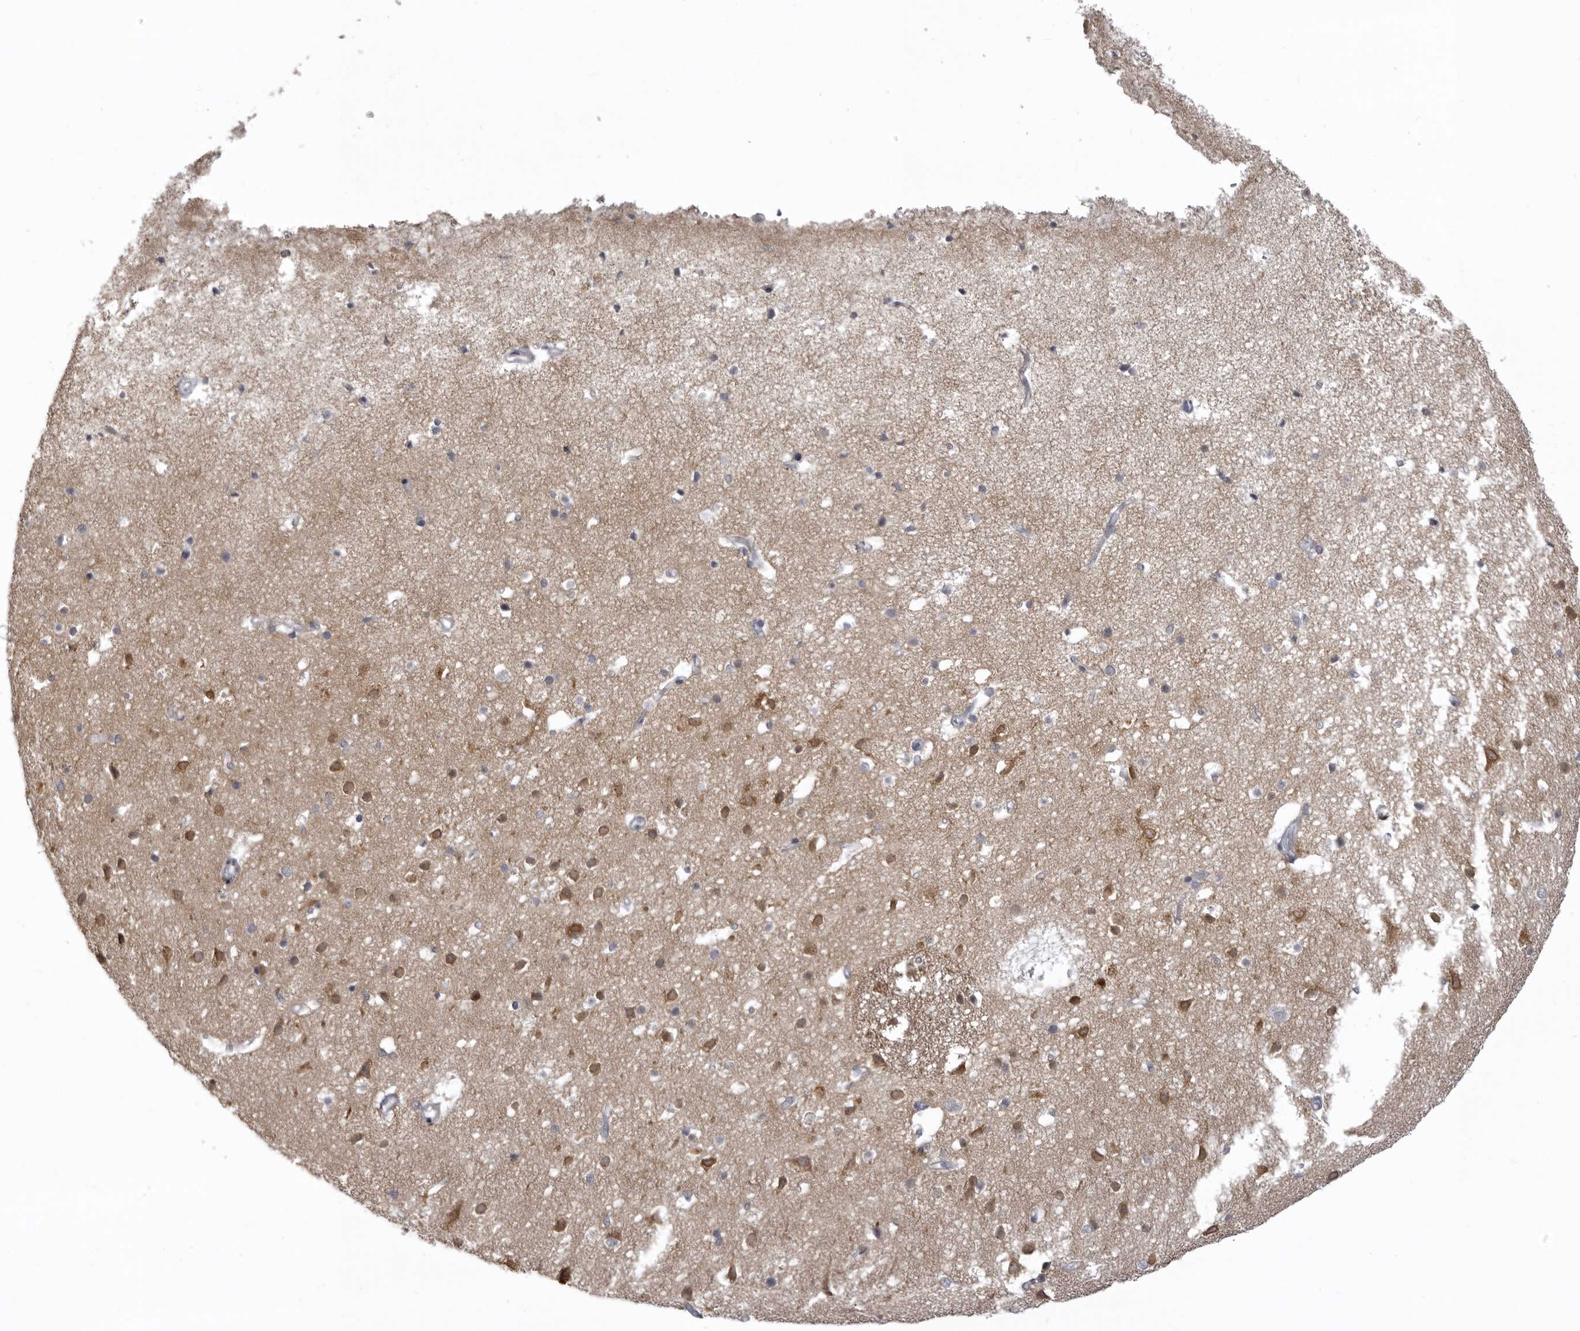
{"staining": {"intensity": "negative", "quantity": "none", "location": "none"}, "tissue": "cerebral cortex", "cell_type": "Endothelial cells", "image_type": "normal", "snomed": [{"axis": "morphology", "description": "Normal tissue, NOS"}, {"axis": "topography", "description": "Cerebral cortex"}], "caption": "The micrograph exhibits no significant expression in endothelial cells of cerebral cortex. (DAB (3,3'-diaminobenzidine) IHC with hematoxylin counter stain).", "gene": "NCEH1", "patient": {"sex": "male", "age": 54}}